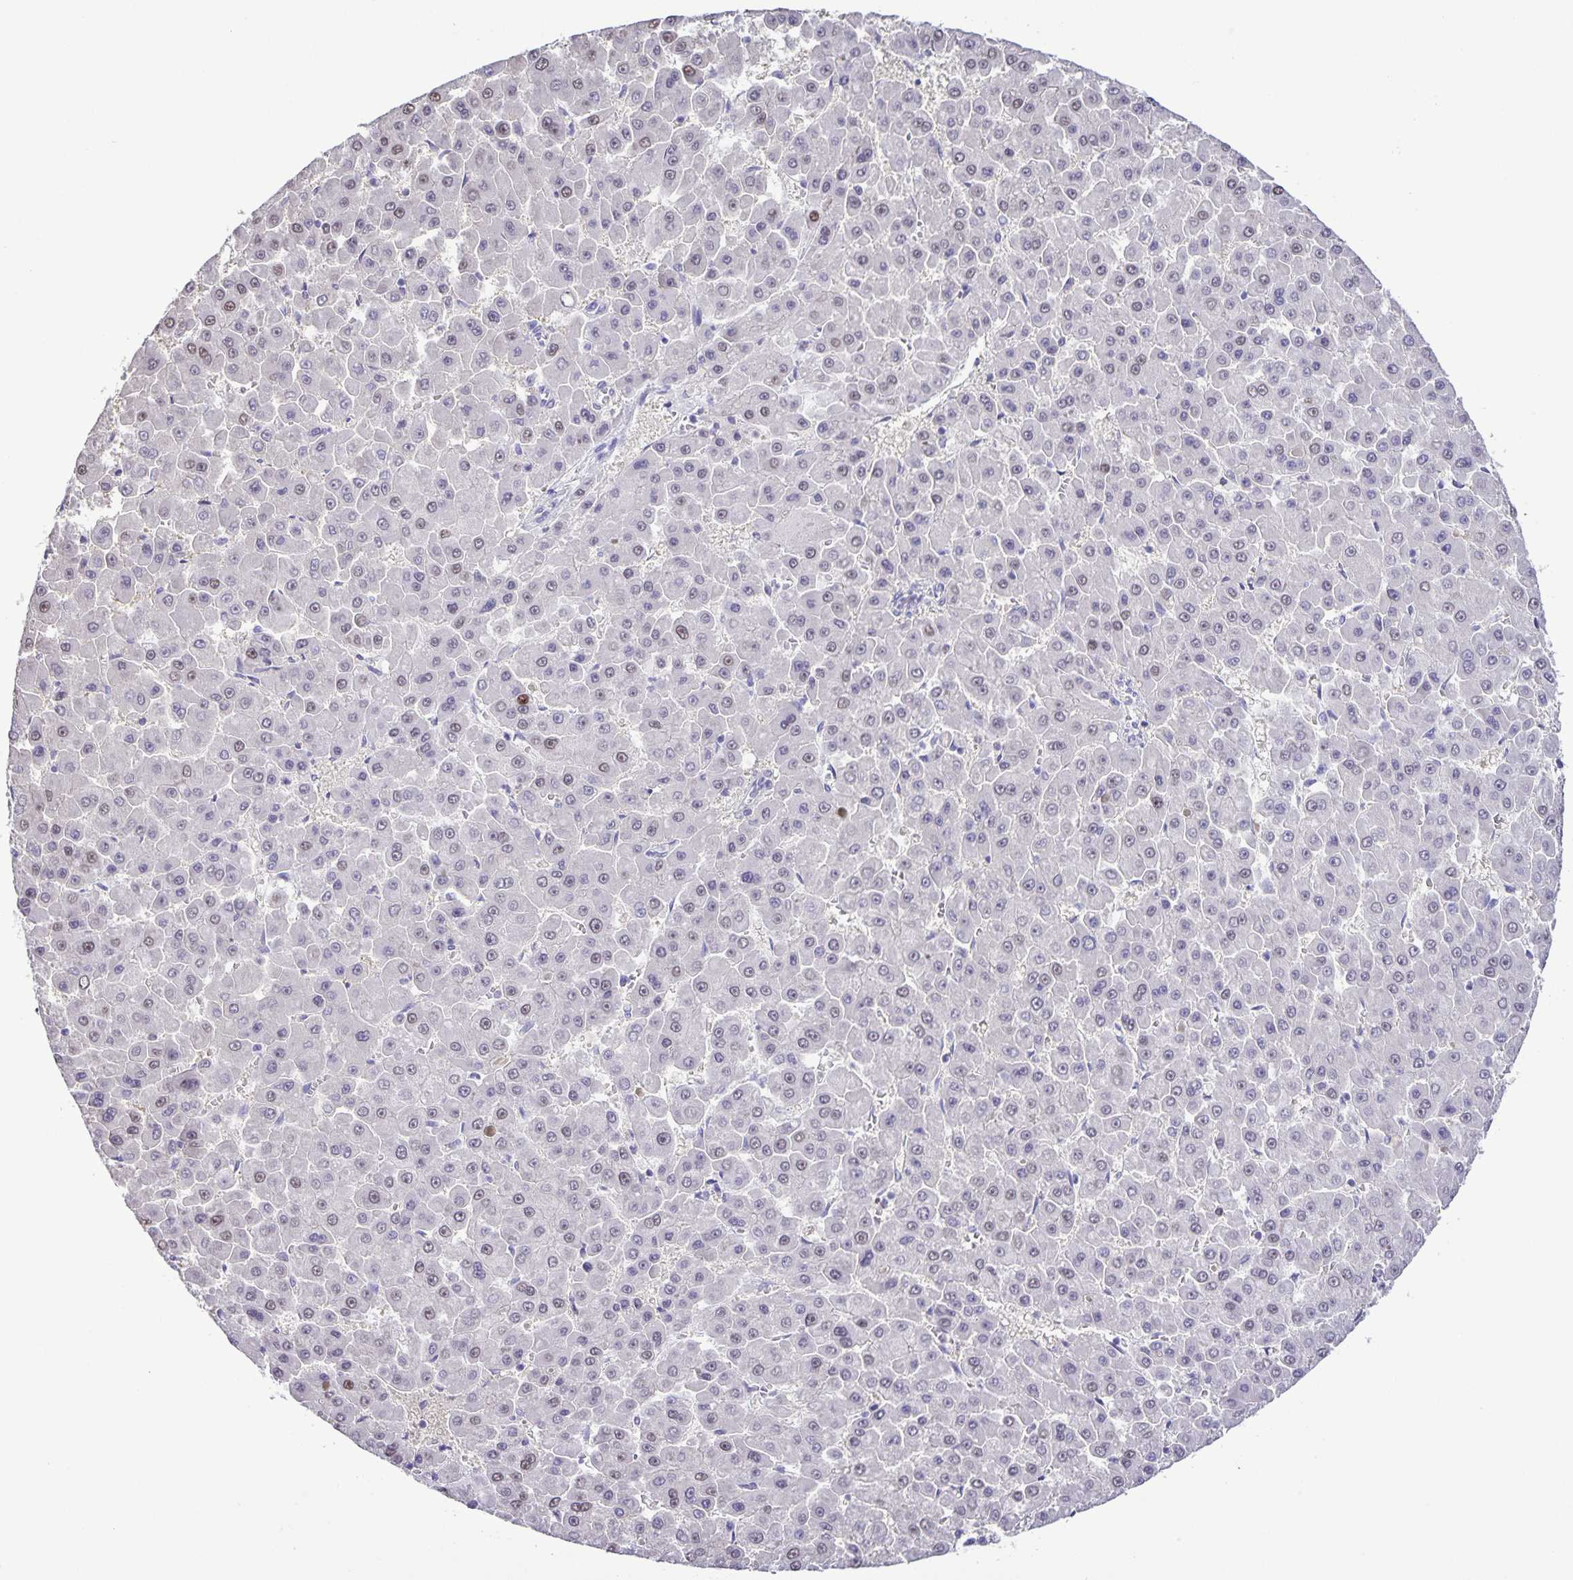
{"staining": {"intensity": "weak", "quantity": "<25%", "location": "nuclear"}, "tissue": "liver cancer", "cell_type": "Tumor cells", "image_type": "cancer", "snomed": [{"axis": "morphology", "description": "Carcinoma, Hepatocellular, NOS"}, {"axis": "topography", "description": "Liver"}], "caption": "The micrograph exhibits no staining of tumor cells in liver hepatocellular carcinoma.", "gene": "ONECUT2", "patient": {"sex": "male", "age": 78}}